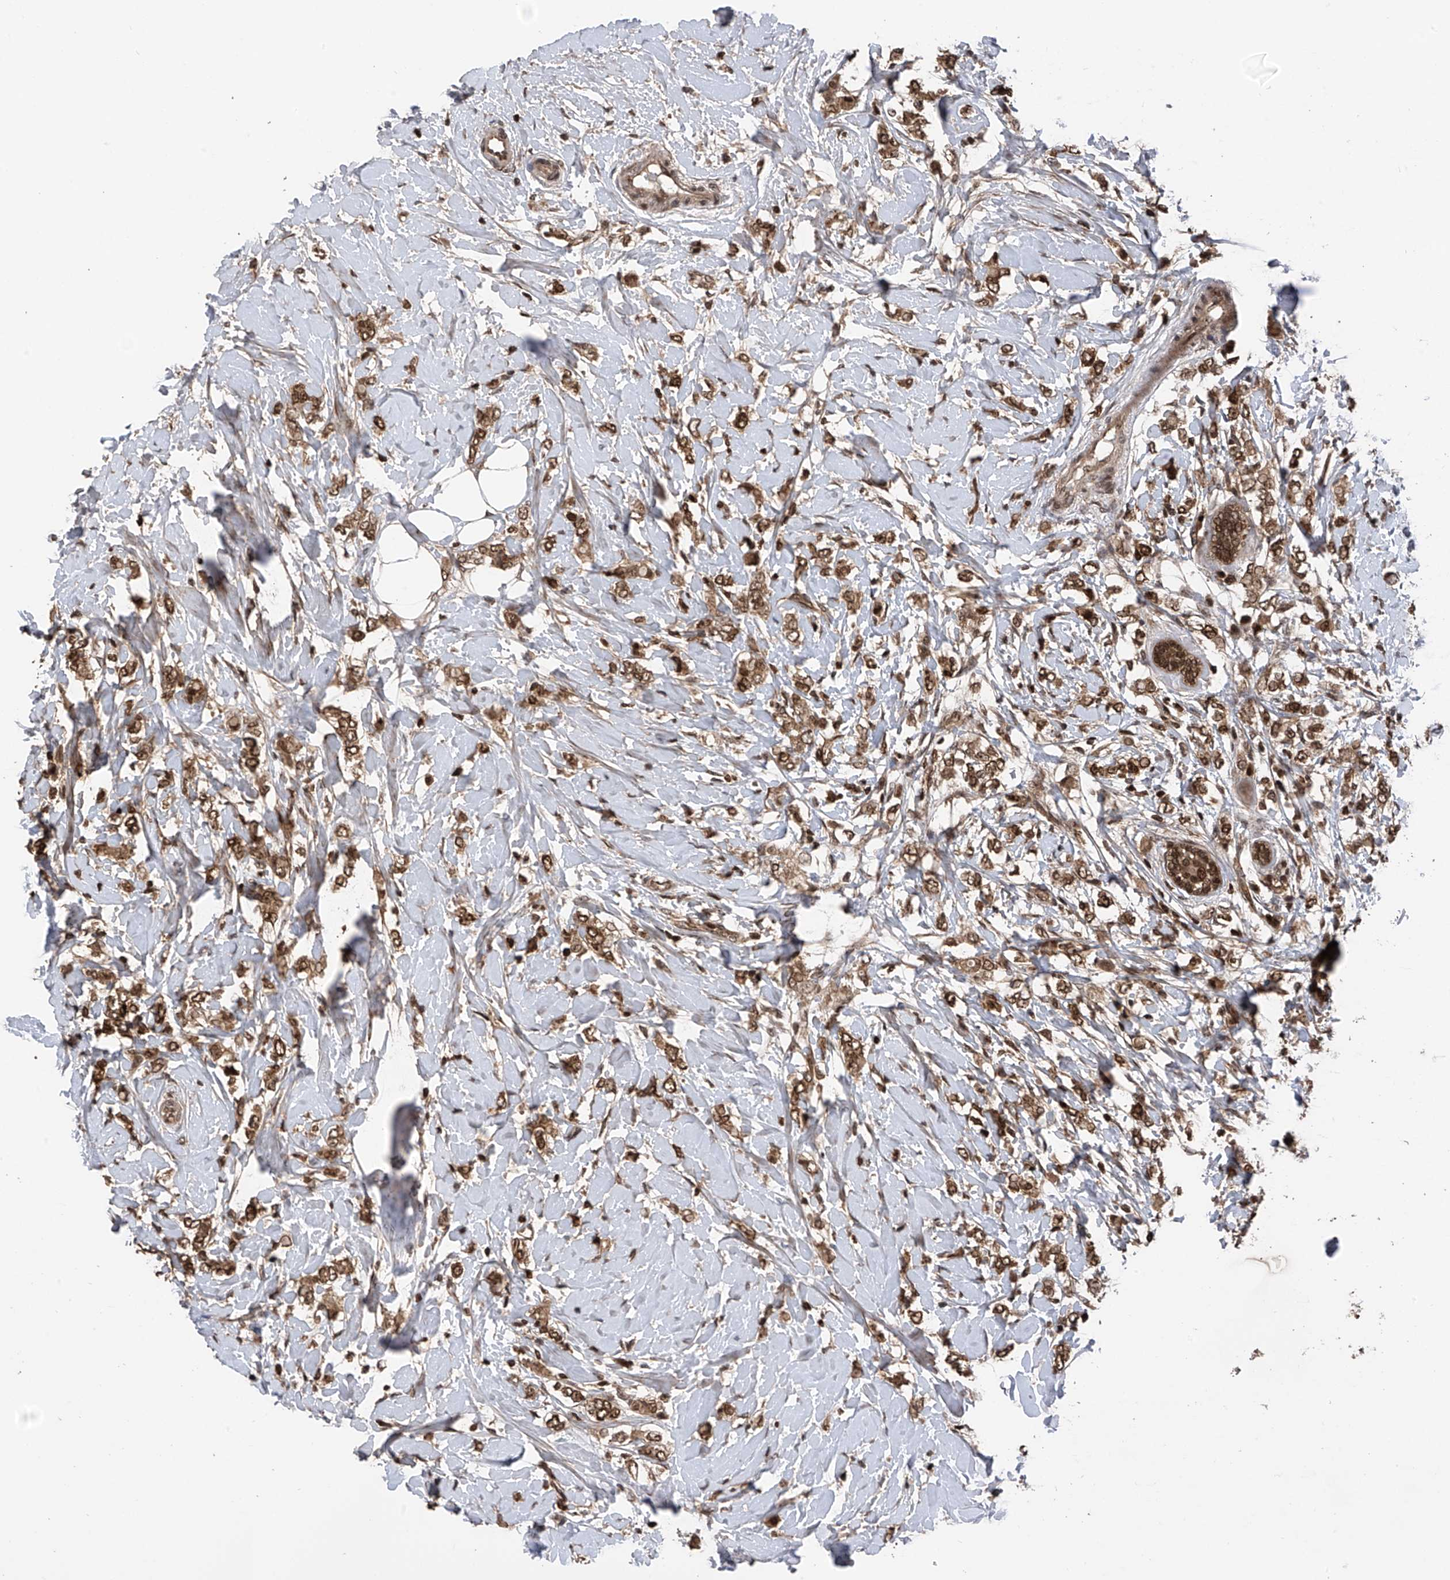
{"staining": {"intensity": "strong", "quantity": ">75%", "location": "nuclear"}, "tissue": "breast cancer", "cell_type": "Tumor cells", "image_type": "cancer", "snomed": [{"axis": "morphology", "description": "Normal tissue, NOS"}, {"axis": "morphology", "description": "Lobular carcinoma"}, {"axis": "topography", "description": "Breast"}], "caption": "Breast cancer stained with a protein marker displays strong staining in tumor cells.", "gene": "DNAJC9", "patient": {"sex": "female", "age": 47}}